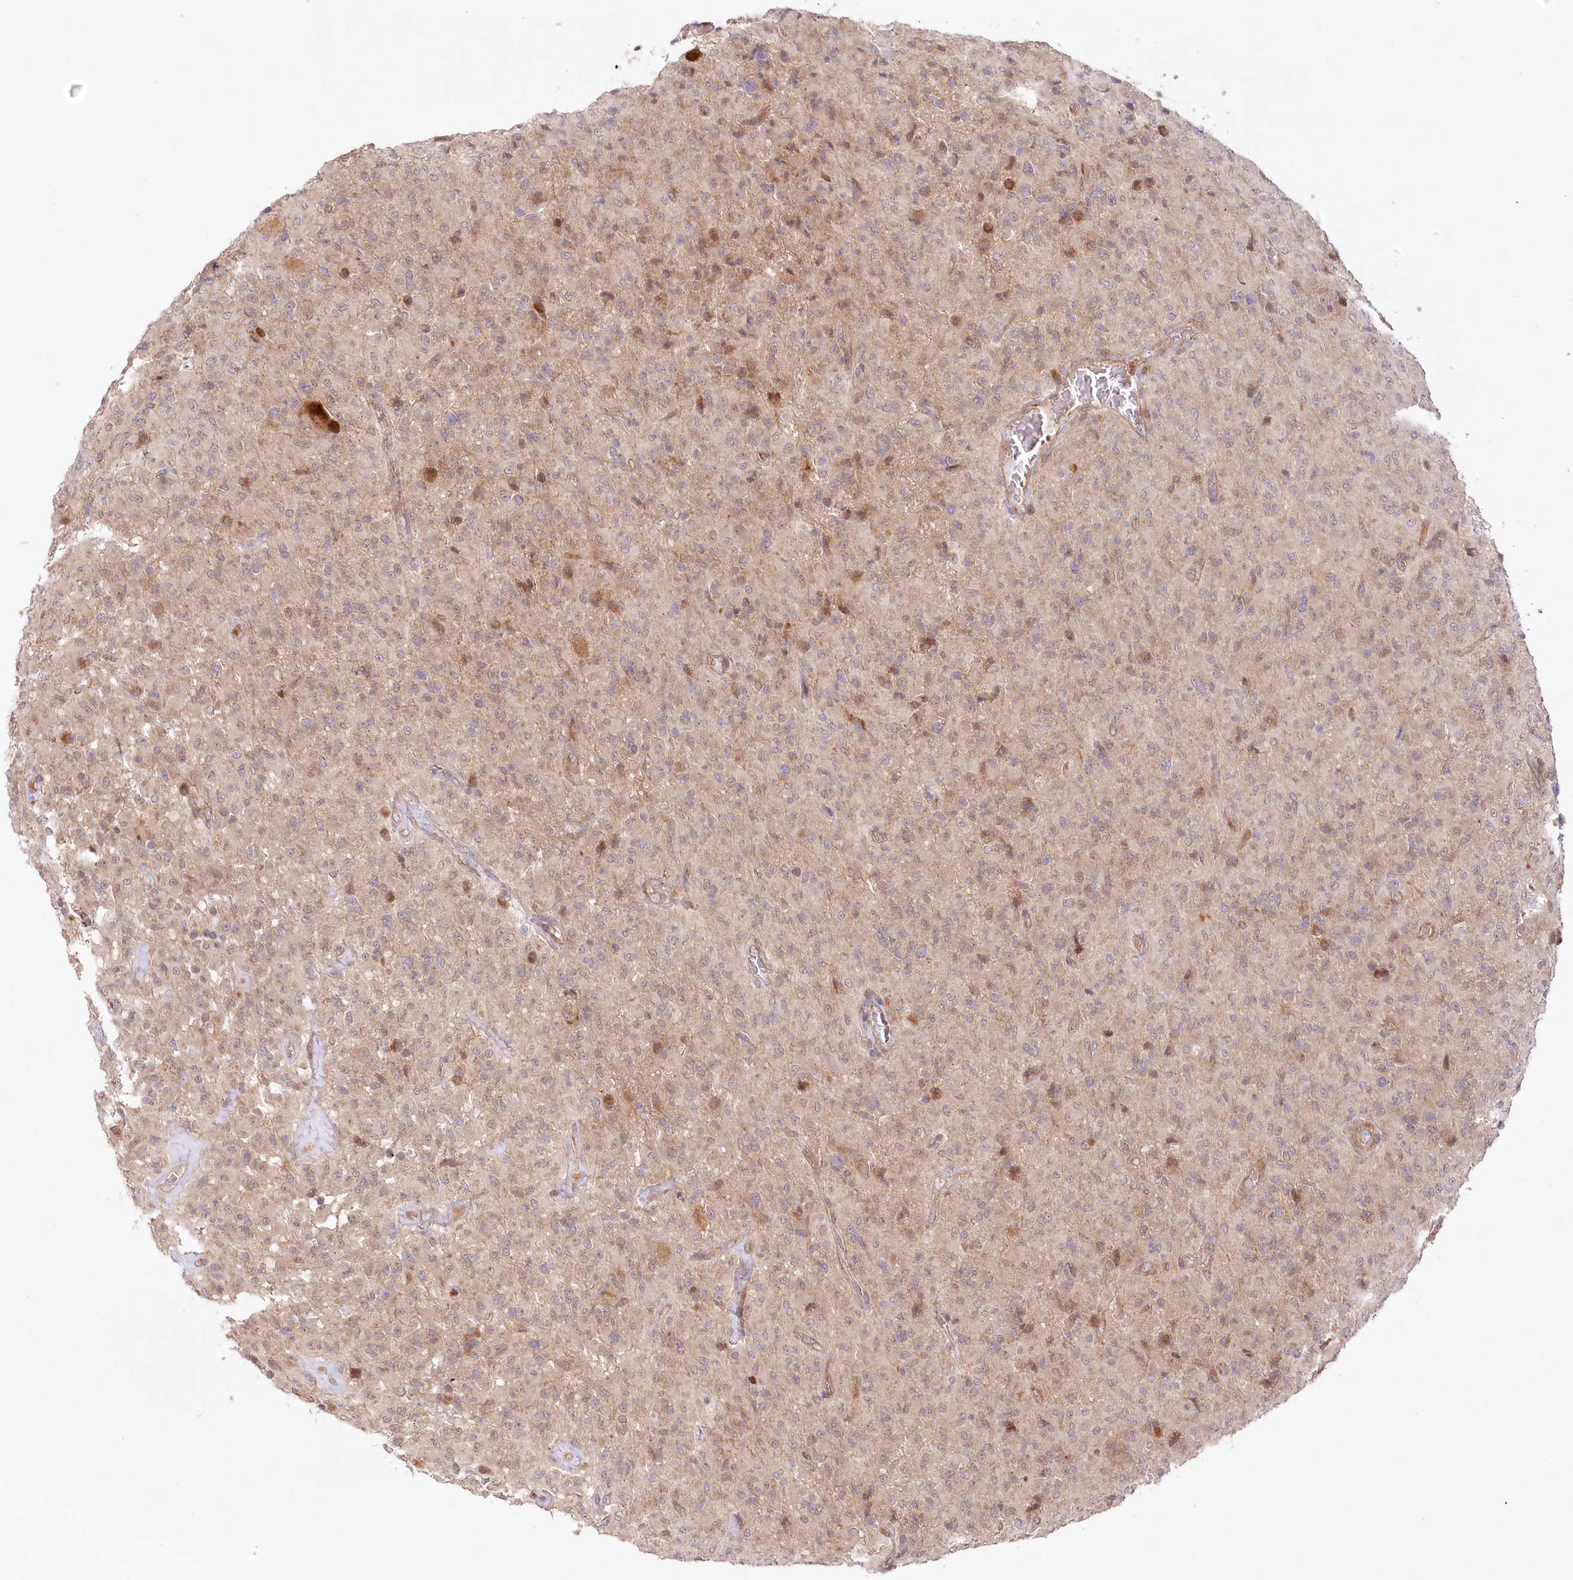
{"staining": {"intensity": "weak", "quantity": ">75%", "location": "cytoplasmic/membranous"}, "tissue": "glioma", "cell_type": "Tumor cells", "image_type": "cancer", "snomed": [{"axis": "morphology", "description": "Glioma, malignant, High grade"}, {"axis": "topography", "description": "Brain"}], "caption": "Protein staining by immunohistochemistry reveals weak cytoplasmic/membranous expression in about >75% of tumor cells in malignant high-grade glioma. (DAB IHC, brown staining for protein, blue staining for nuclei).", "gene": "CEP70", "patient": {"sex": "female", "age": 57}}